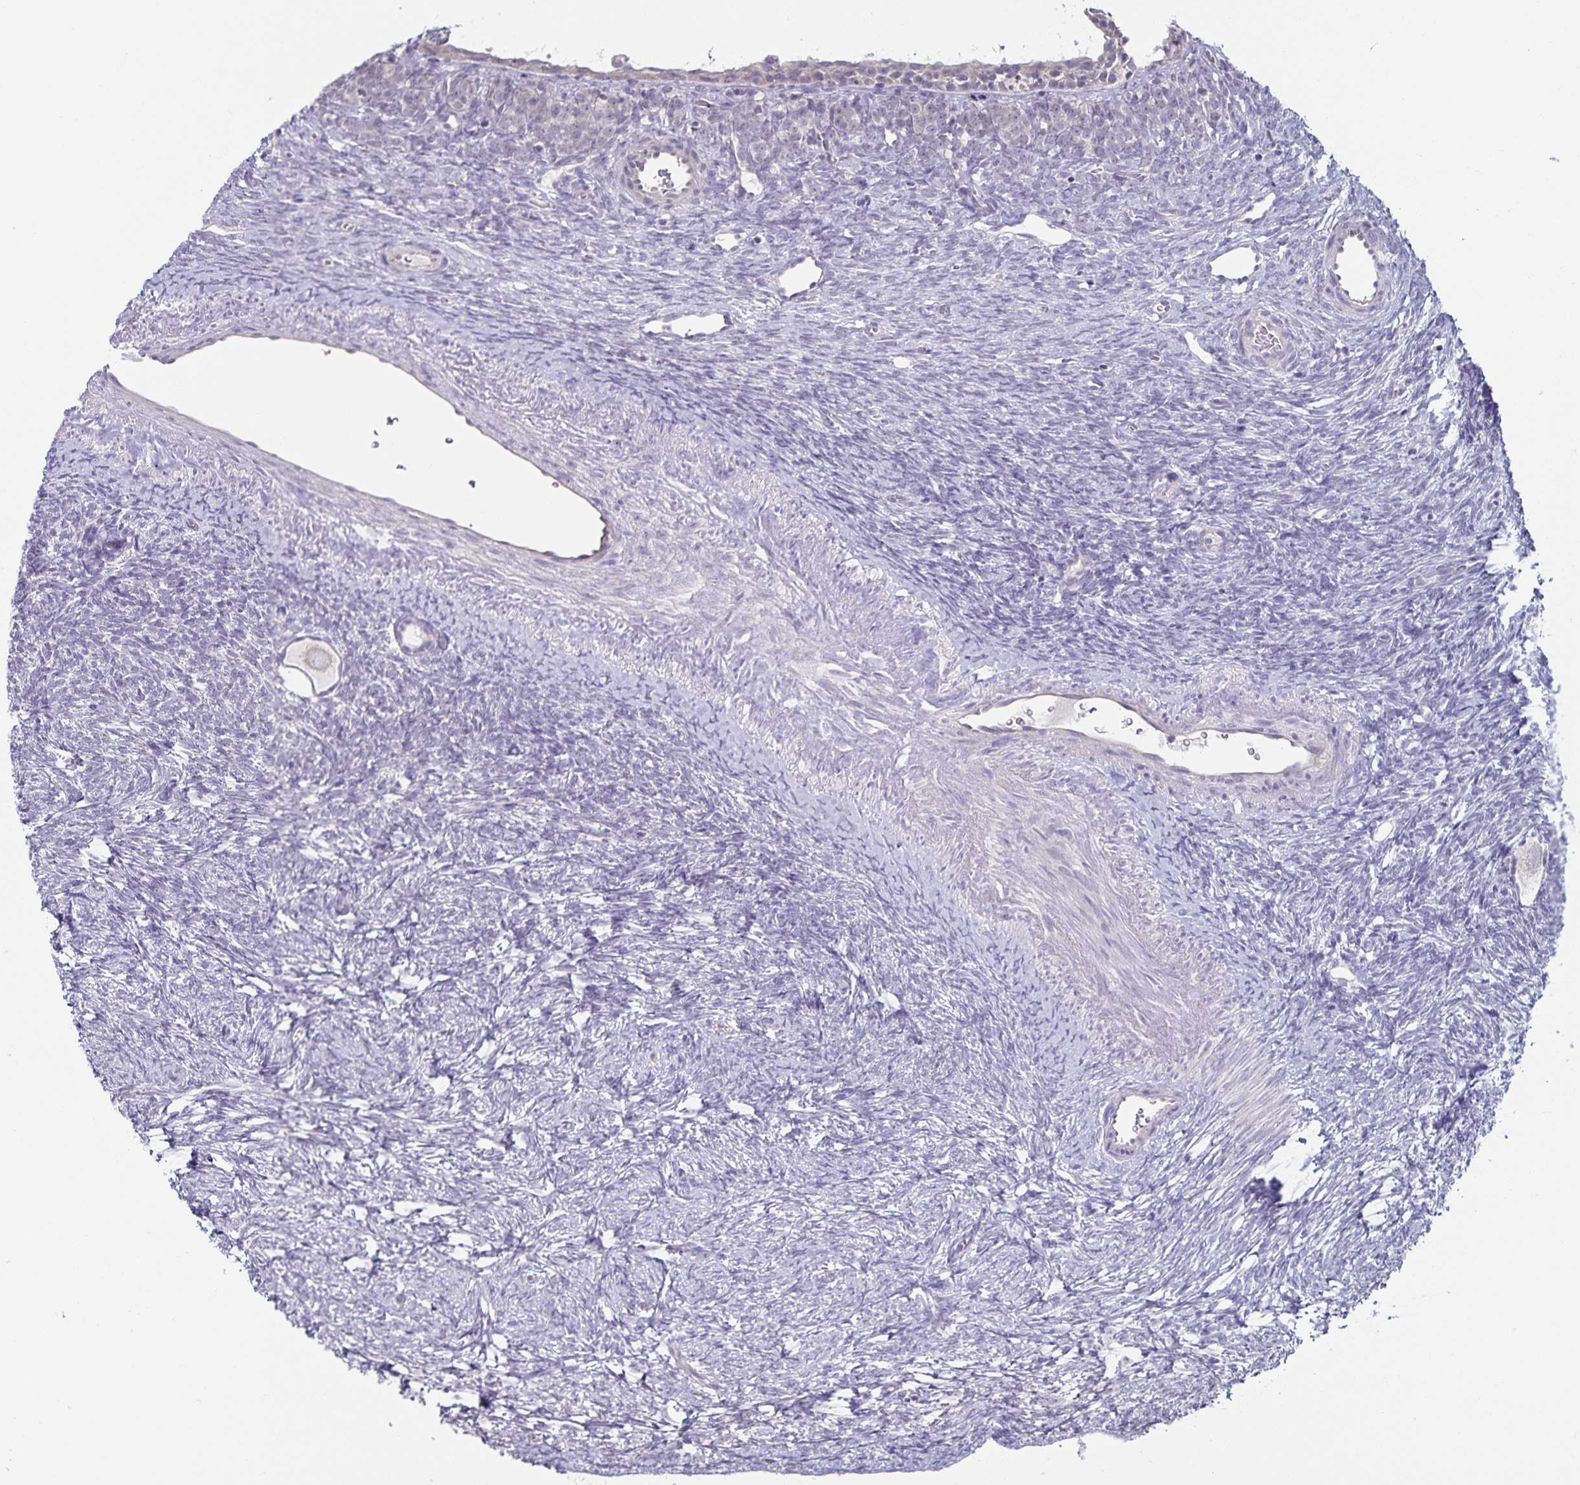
{"staining": {"intensity": "negative", "quantity": "none", "location": "none"}, "tissue": "ovary", "cell_type": "Follicle cells", "image_type": "normal", "snomed": [{"axis": "morphology", "description": "Normal tissue, NOS"}, {"axis": "topography", "description": "Ovary"}], "caption": "Follicle cells show no significant protein staining in normal ovary. Nuclei are stained in blue.", "gene": "DNAH9", "patient": {"sex": "female", "age": 34}}